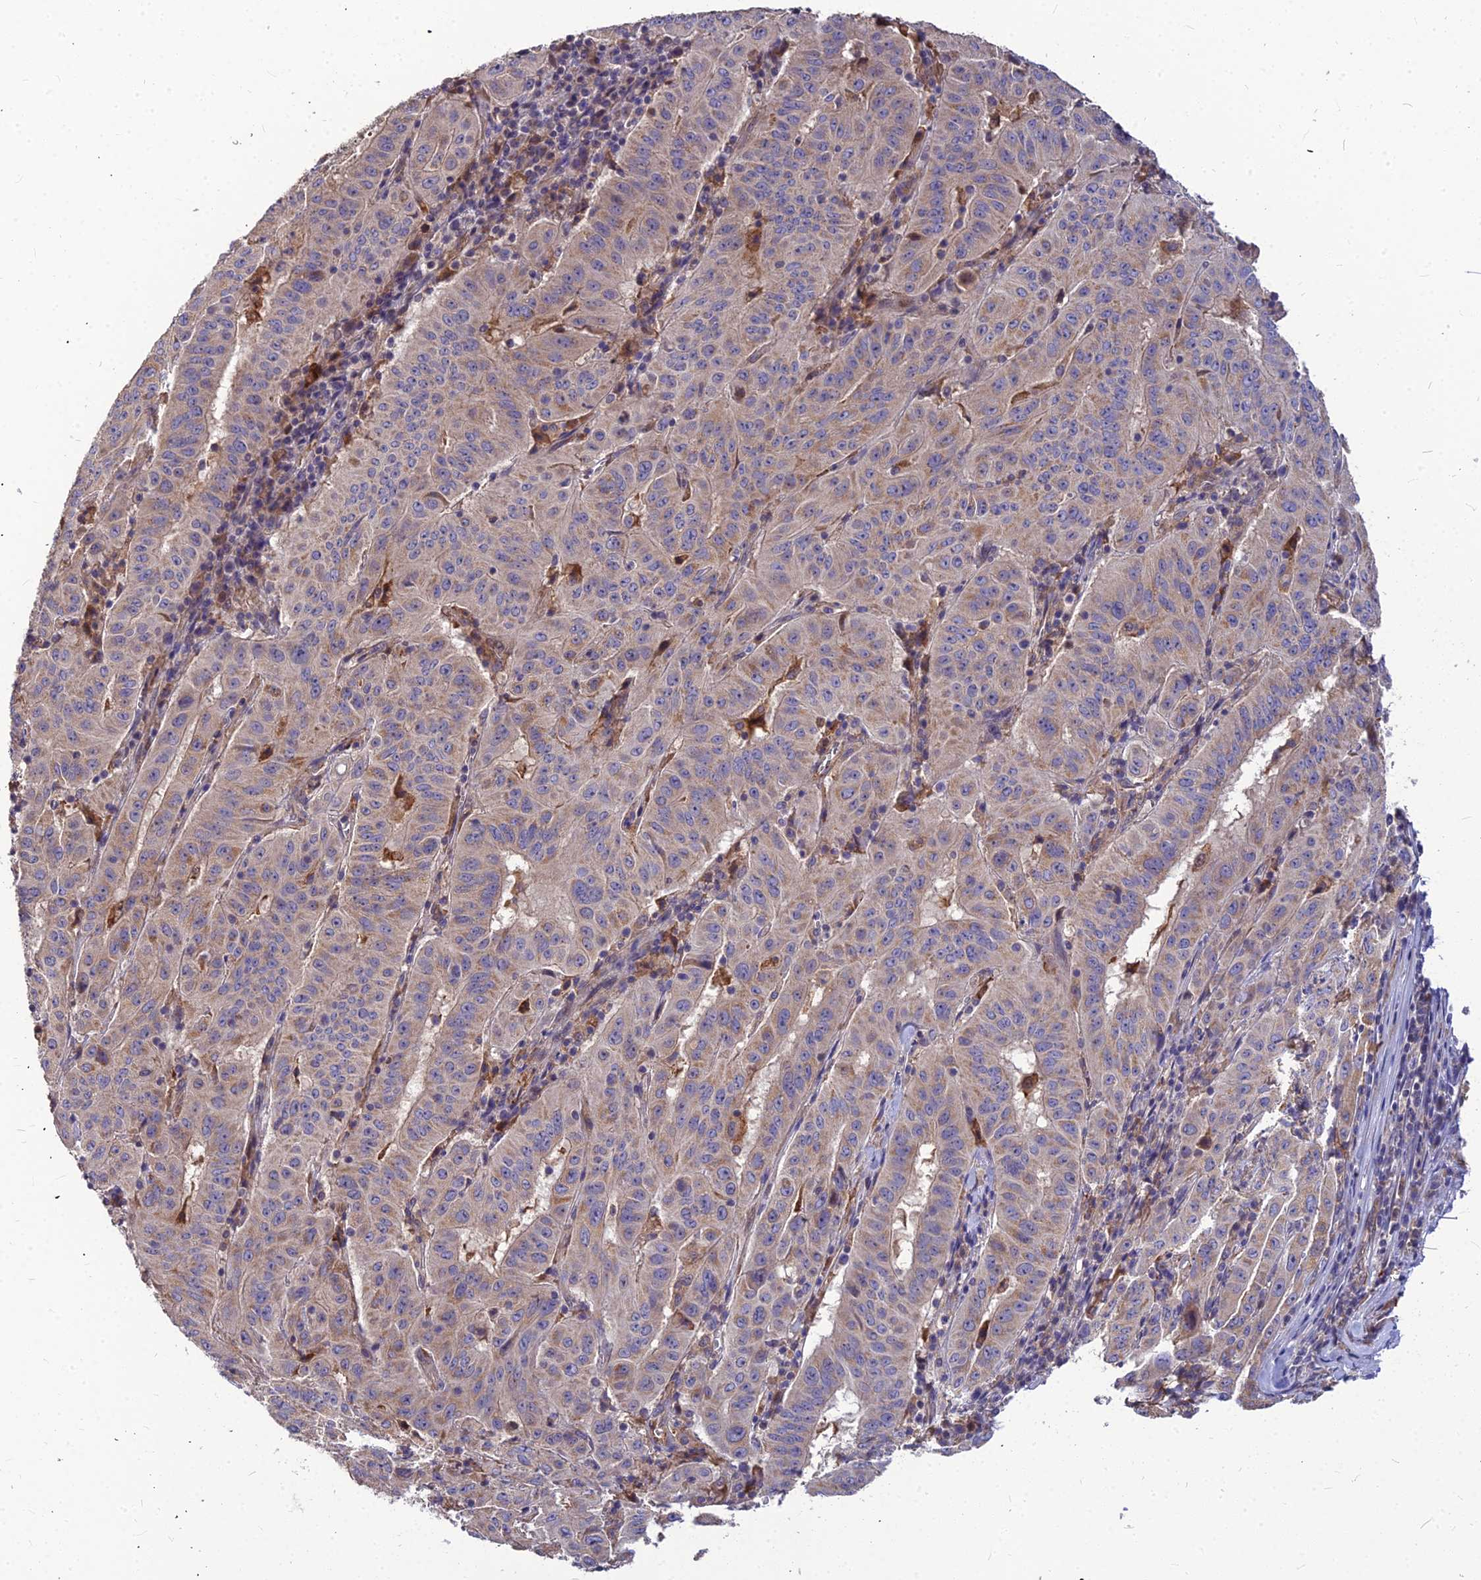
{"staining": {"intensity": "weak", "quantity": "25%-75%", "location": "cytoplasmic/membranous"}, "tissue": "pancreatic cancer", "cell_type": "Tumor cells", "image_type": "cancer", "snomed": [{"axis": "morphology", "description": "Adenocarcinoma, NOS"}, {"axis": "topography", "description": "Pancreas"}], "caption": "Protein staining displays weak cytoplasmic/membranous positivity in approximately 25%-75% of tumor cells in adenocarcinoma (pancreatic).", "gene": "LEKR1", "patient": {"sex": "male", "age": 63}}